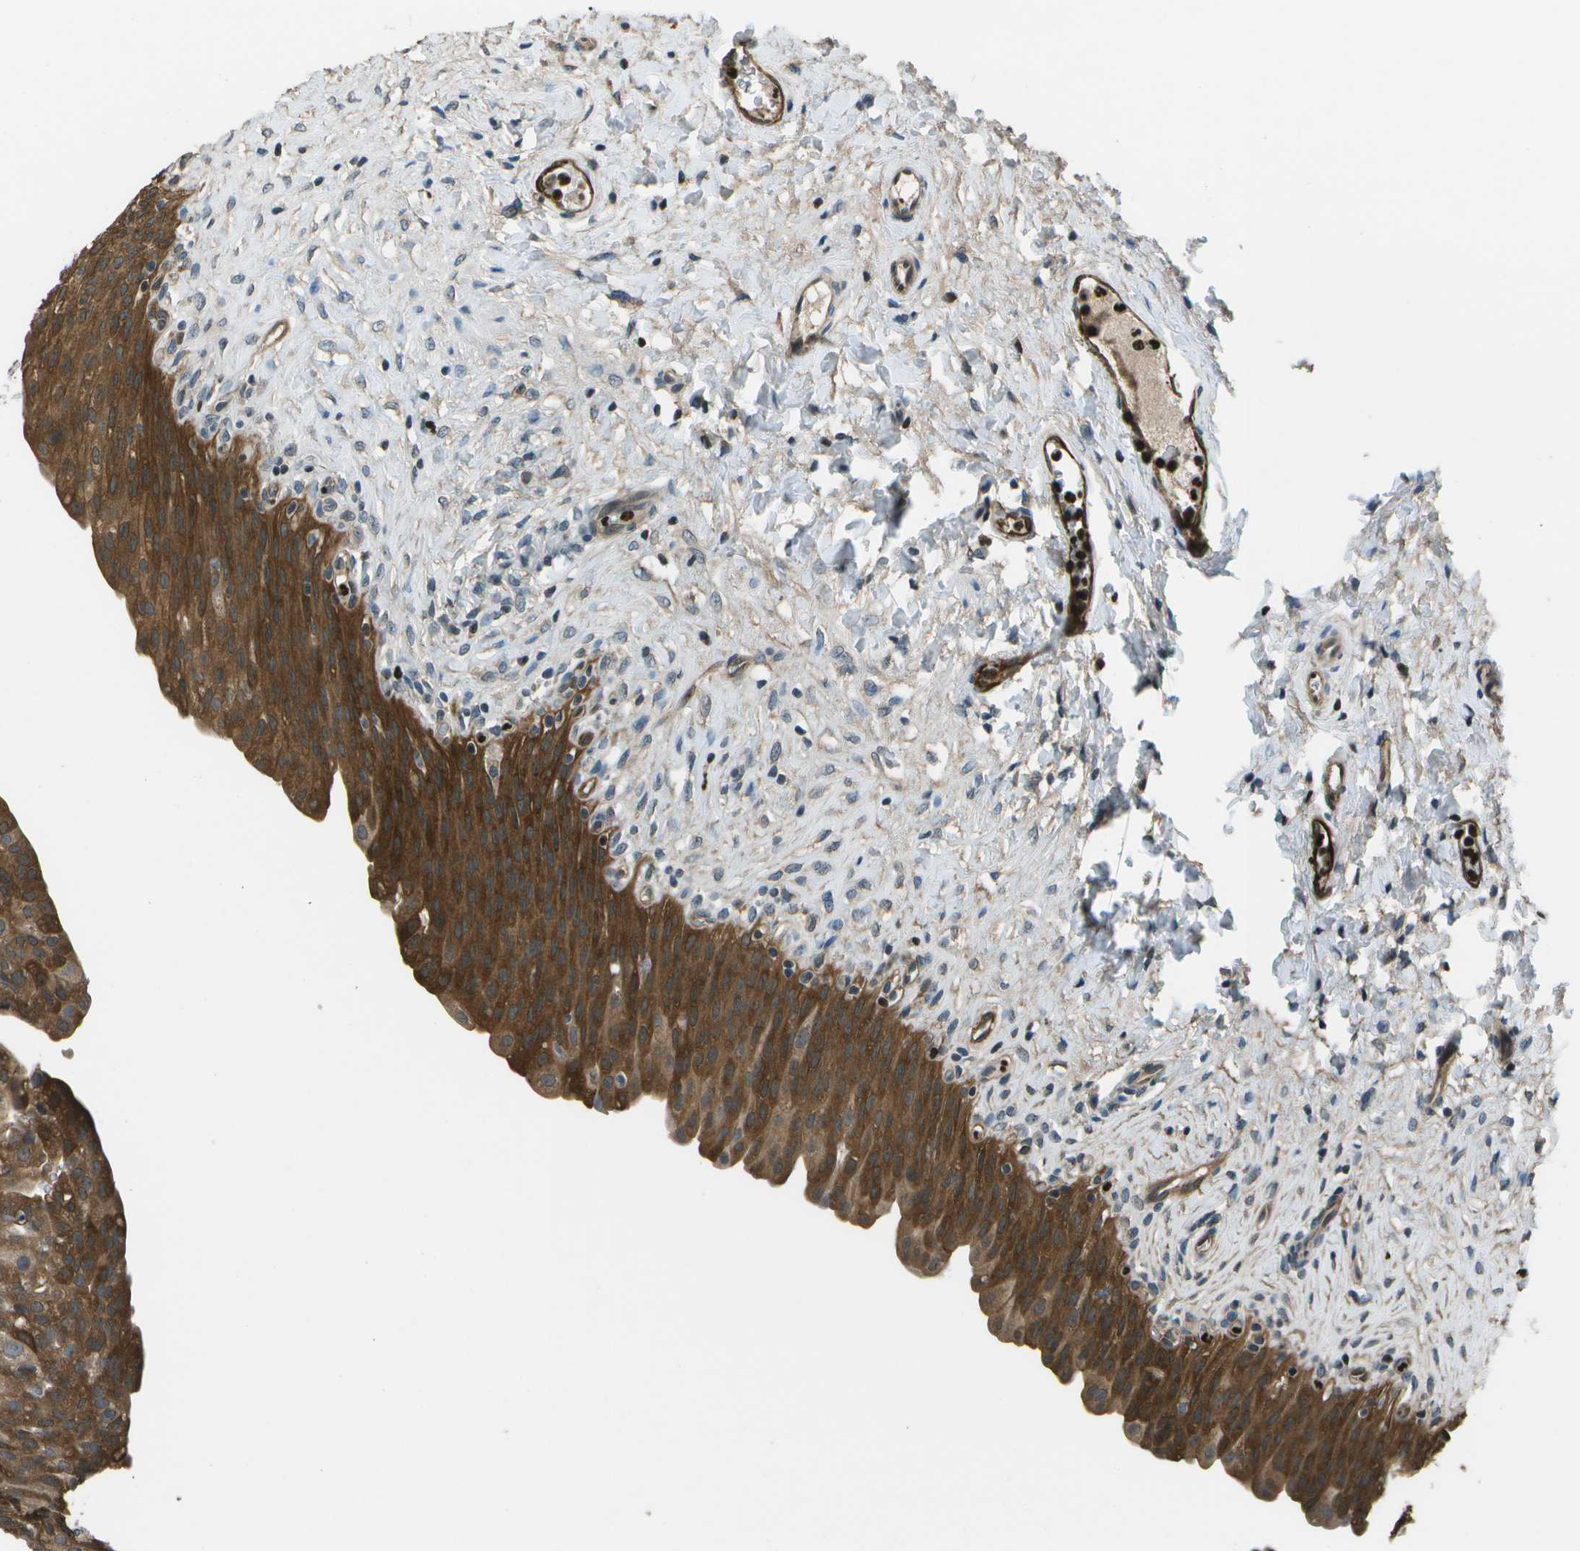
{"staining": {"intensity": "moderate", "quantity": ">75%", "location": "cytoplasmic/membranous"}, "tissue": "urinary bladder", "cell_type": "Urothelial cells", "image_type": "normal", "snomed": [{"axis": "morphology", "description": "Urothelial carcinoma, High grade"}, {"axis": "topography", "description": "Urinary bladder"}], "caption": "Urinary bladder stained with immunohistochemistry (IHC) shows moderate cytoplasmic/membranous positivity in about >75% of urothelial cells.", "gene": "PDLIM1", "patient": {"sex": "male", "age": 46}}